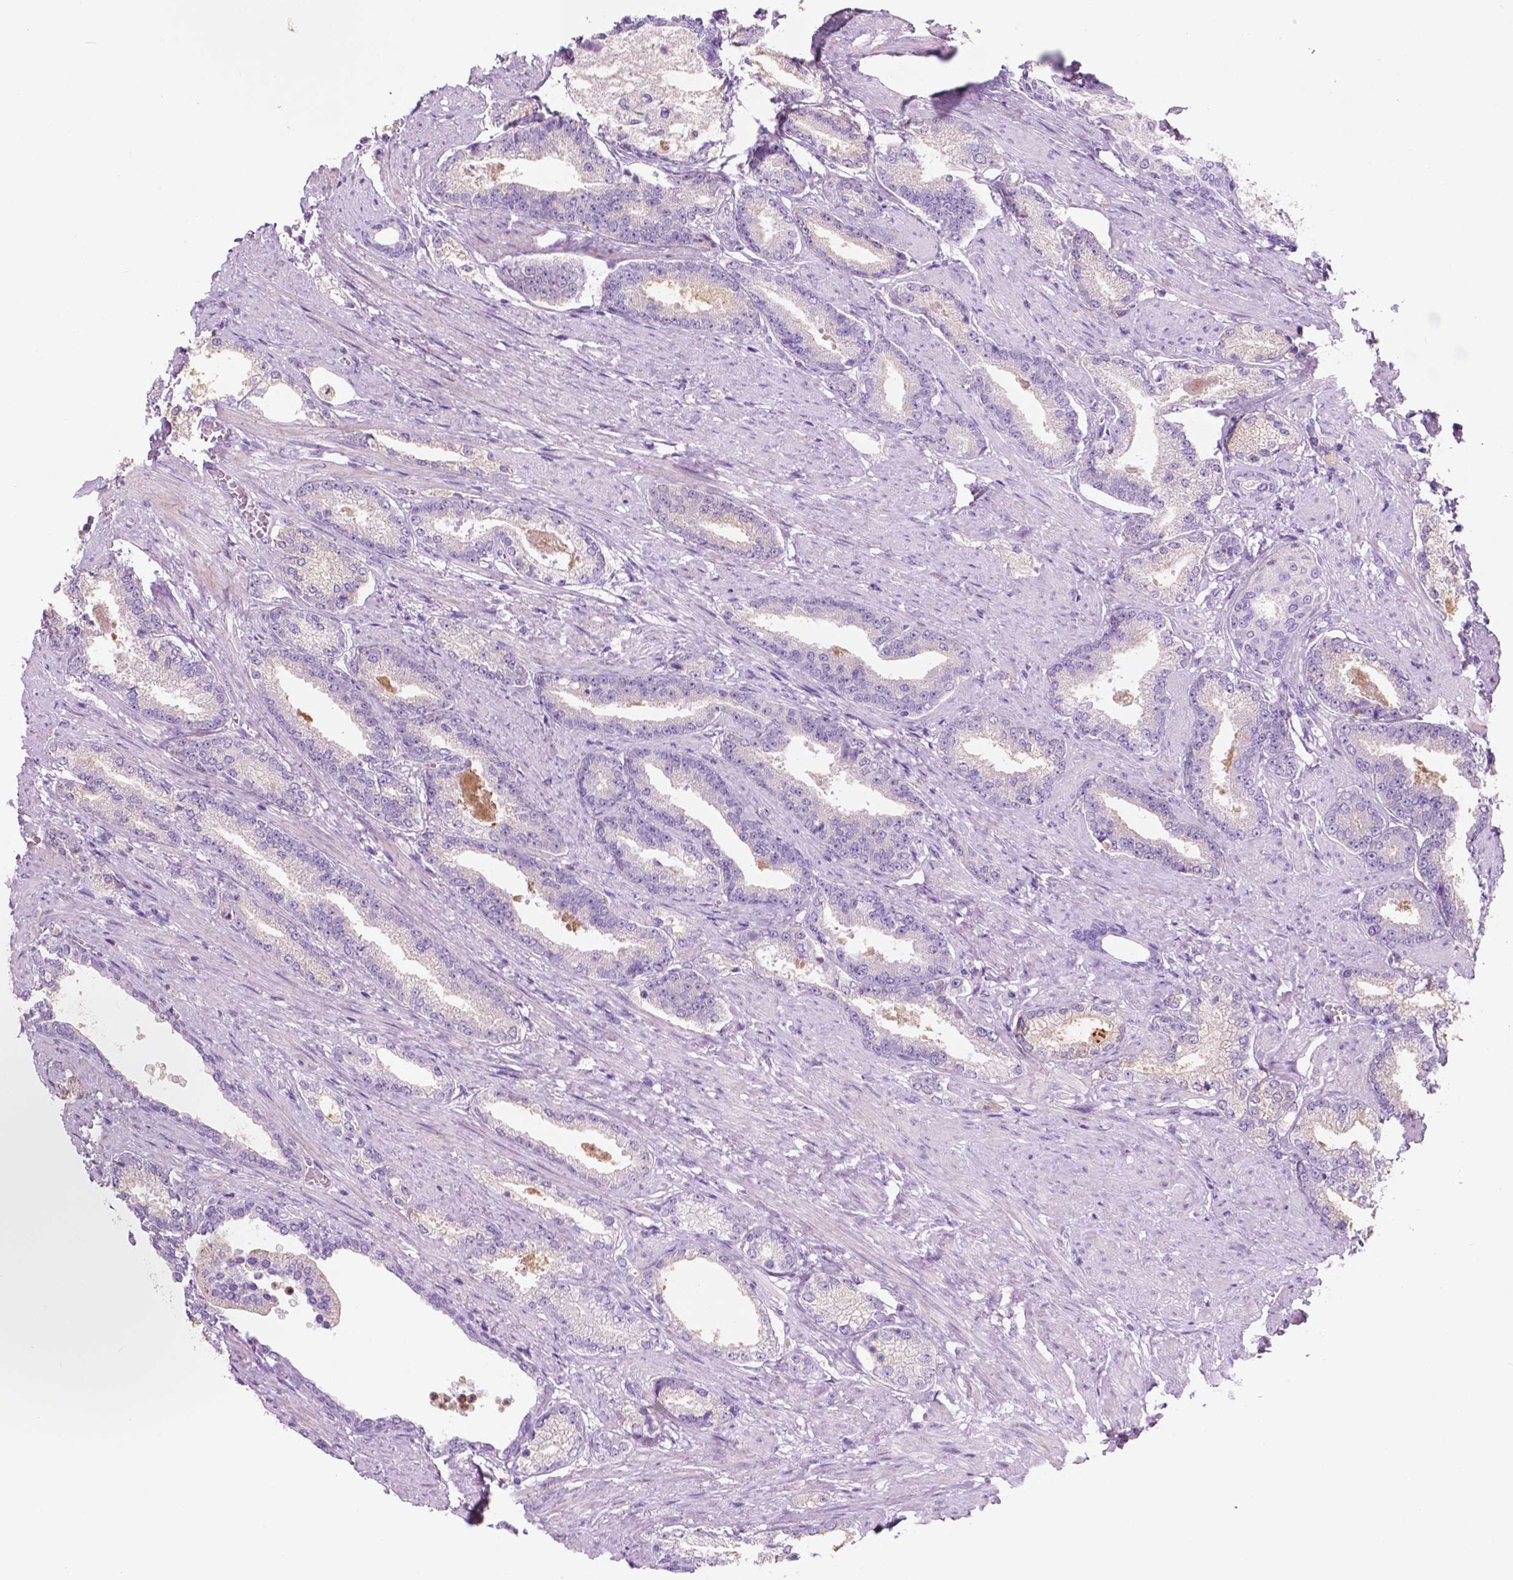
{"staining": {"intensity": "negative", "quantity": "none", "location": "none"}, "tissue": "prostate cancer", "cell_type": "Tumor cells", "image_type": "cancer", "snomed": [{"axis": "morphology", "description": "Adenocarcinoma, High grade"}, {"axis": "topography", "description": "Prostate and seminal vesicle, NOS"}], "caption": "A photomicrograph of human prostate cancer (adenocarcinoma (high-grade)) is negative for staining in tumor cells.", "gene": "CUZD1", "patient": {"sex": "male", "age": 61}}